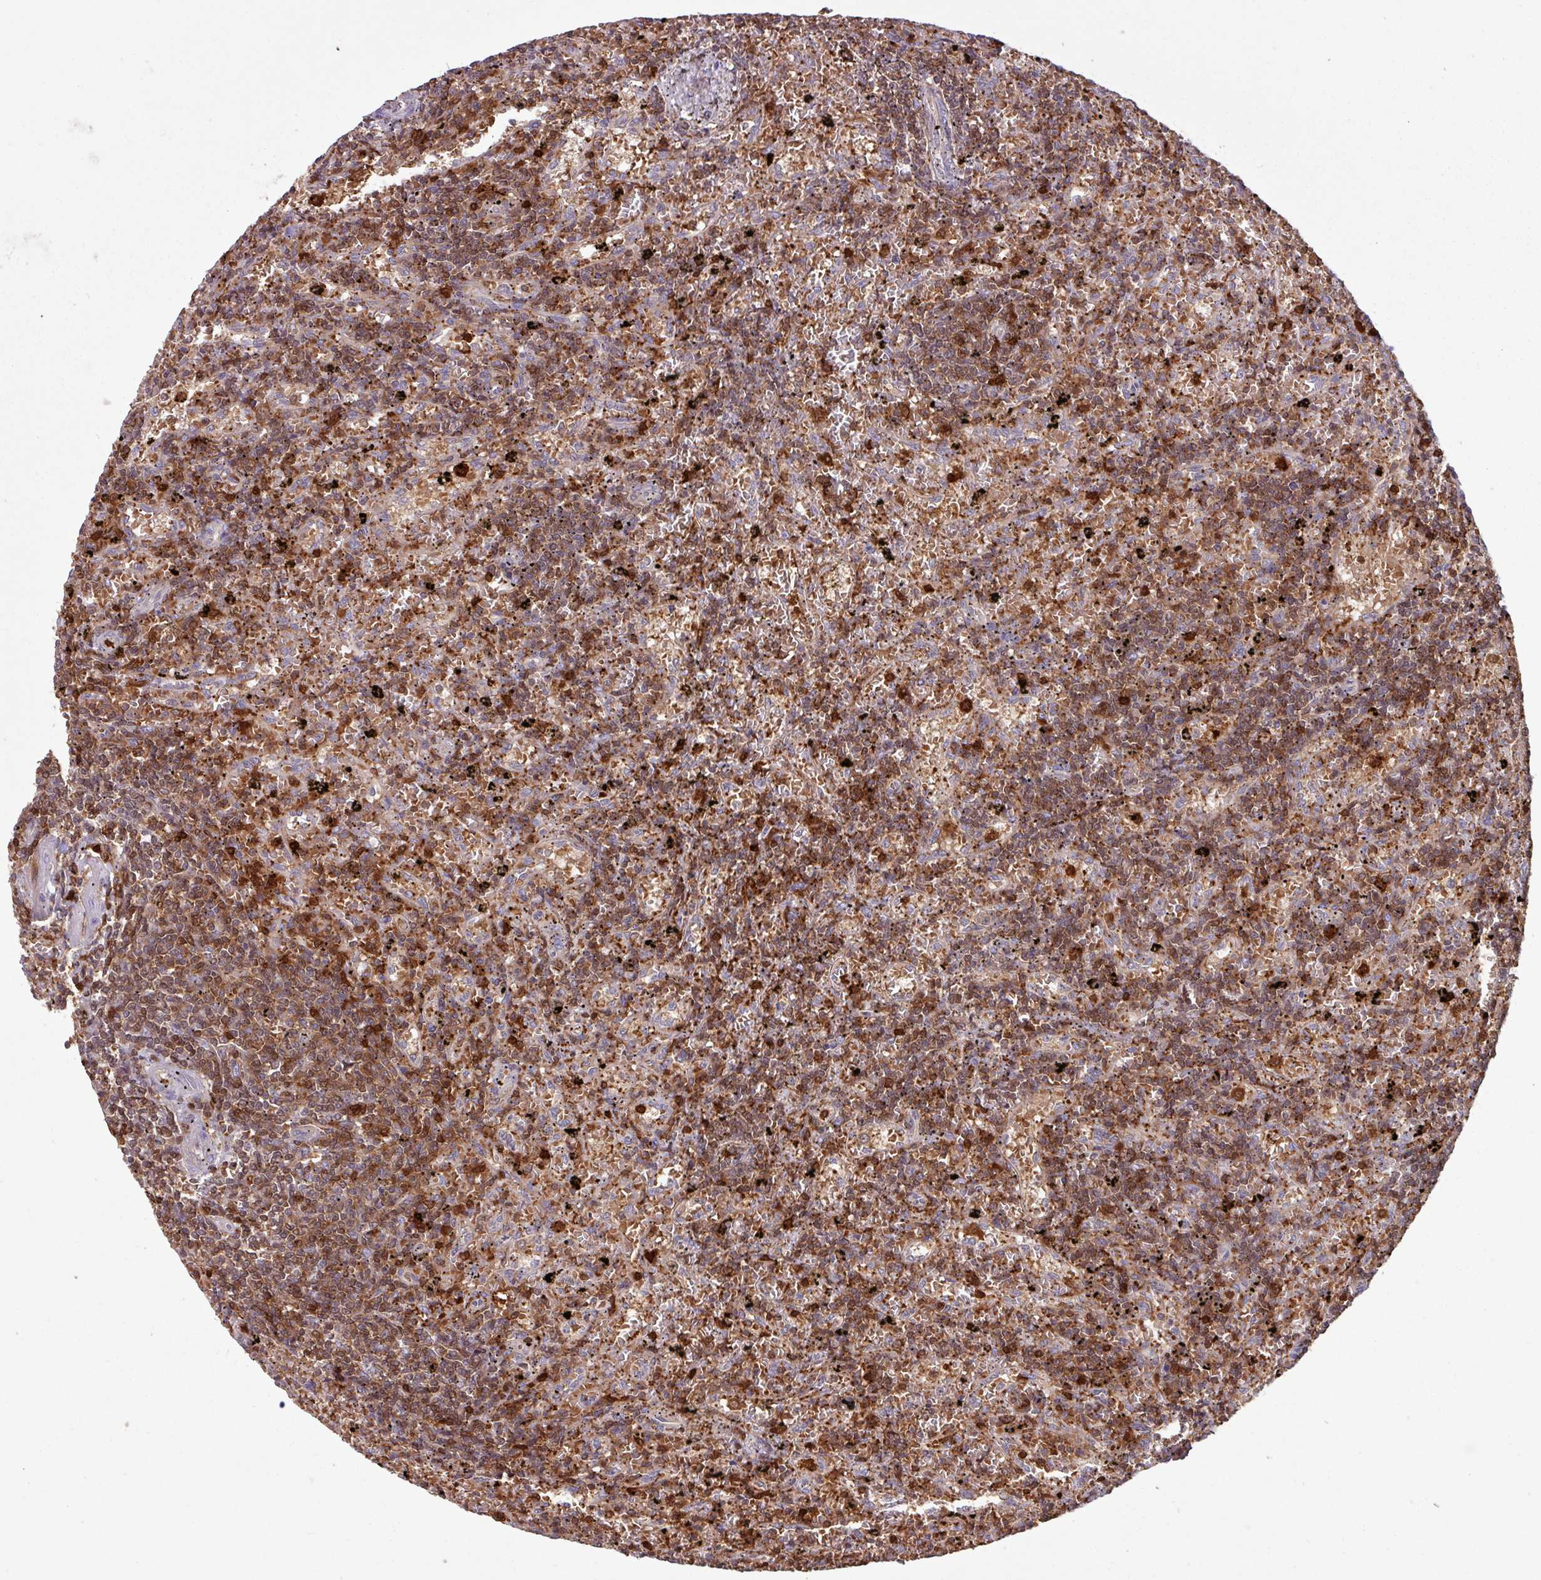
{"staining": {"intensity": "moderate", "quantity": ">75%", "location": "cytoplasmic/membranous,nuclear"}, "tissue": "lymphoma", "cell_type": "Tumor cells", "image_type": "cancer", "snomed": [{"axis": "morphology", "description": "Malignant lymphoma, non-Hodgkin's type, Low grade"}, {"axis": "topography", "description": "Spleen"}], "caption": "Tumor cells show medium levels of moderate cytoplasmic/membranous and nuclear positivity in approximately >75% of cells in human low-grade malignant lymphoma, non-Hodgkin's type.", "gene": "SEC61G", "patient": {"sex": "male", "age": 76}}